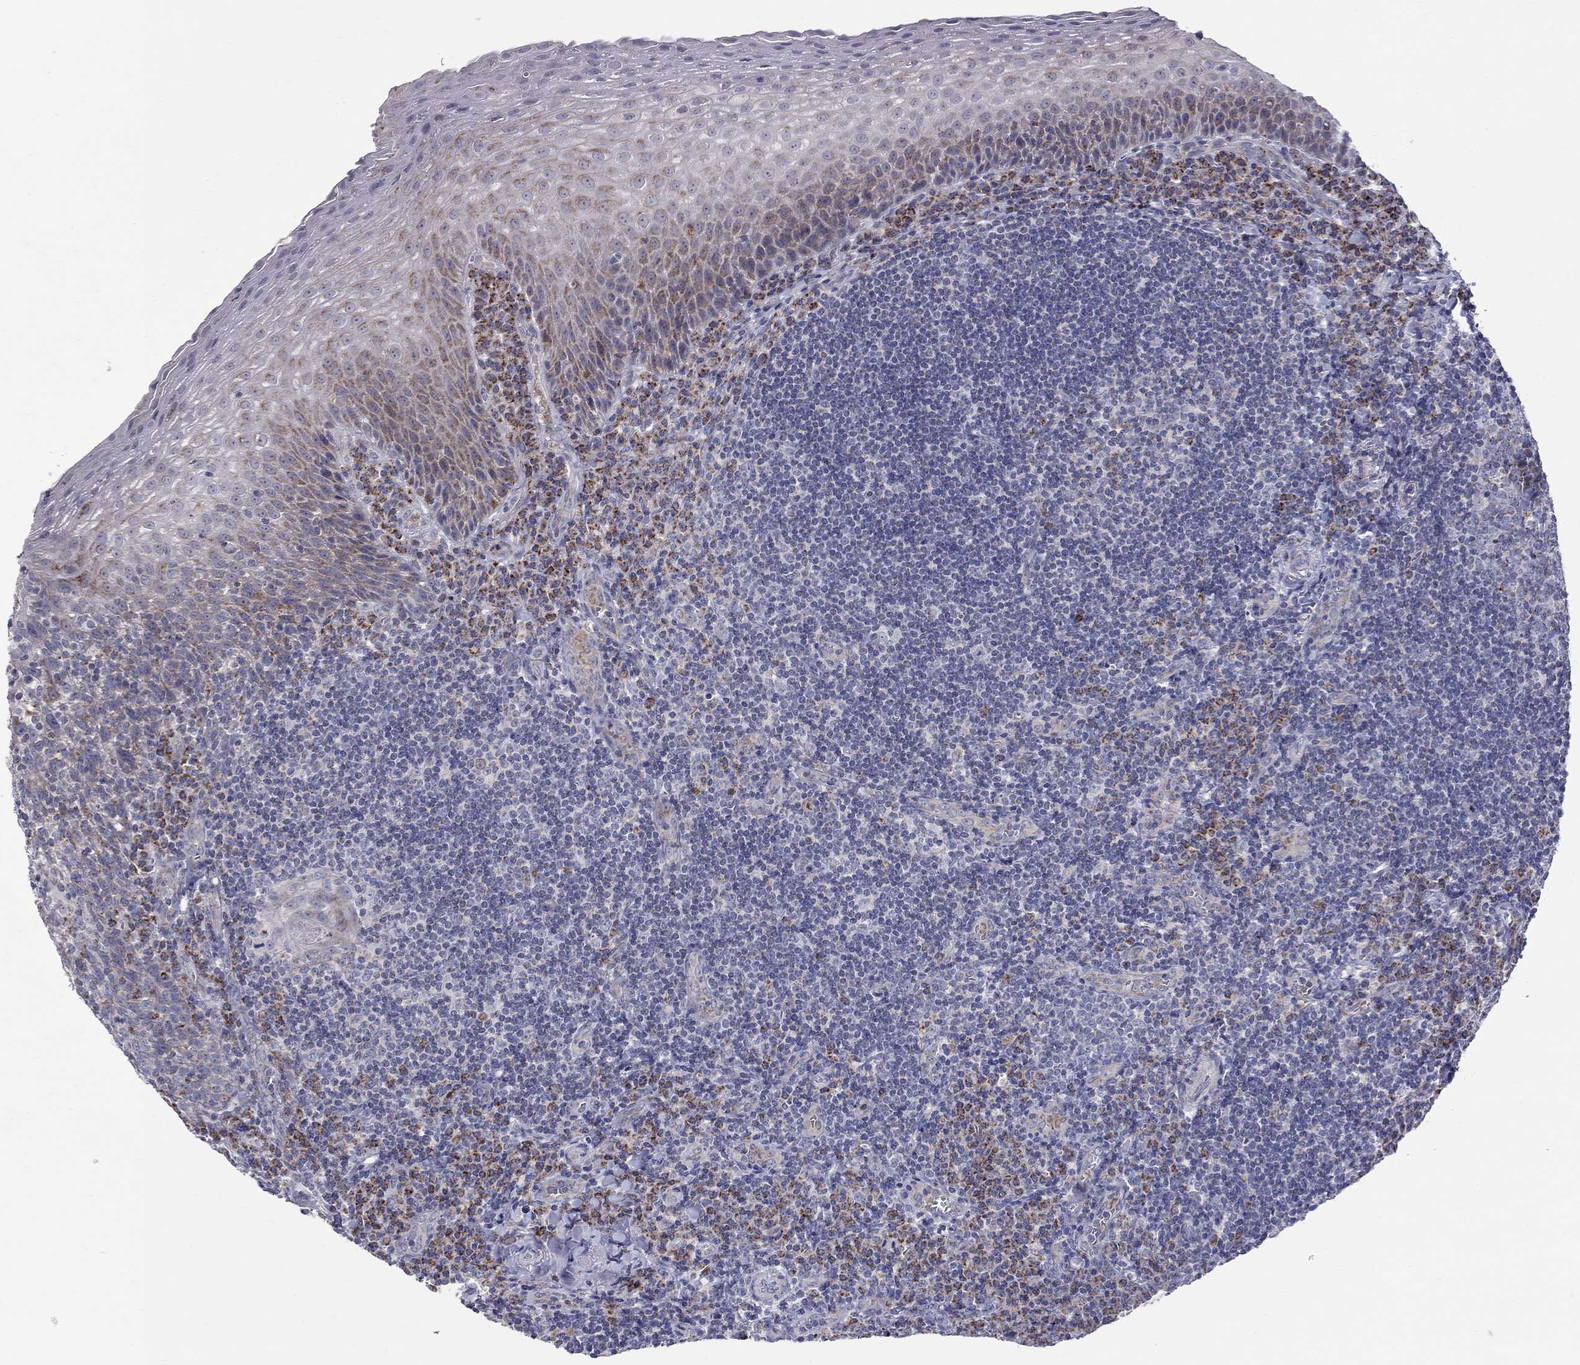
{"staining": {"intensity": "strong", "quantity": "<25%", "location": "cytoplasmic/membranous"}, "tissue": "tonsil", "cell_type": "Germinal center cells", "image_type": "normal", "snomed": [{"axis": "morphology", "description": "Normal tissue, NOS"}, {"axis": "morphology", "description": "Inflammation, NOS"}, {"axis": "topography", "description": "Tonsil"}], "caption": "Unremarkable tonsil displays strong cytoplasmic/membranous positivity in approximately <25% of germinal center cells, visualized by immunohistochemistry. (DAB (3,3'-diaminobenzidine) = brown stain, brightfield microscopy at high magnification).", "gene": "HMX2", "patient": {"sex": "female", "age": 31}}